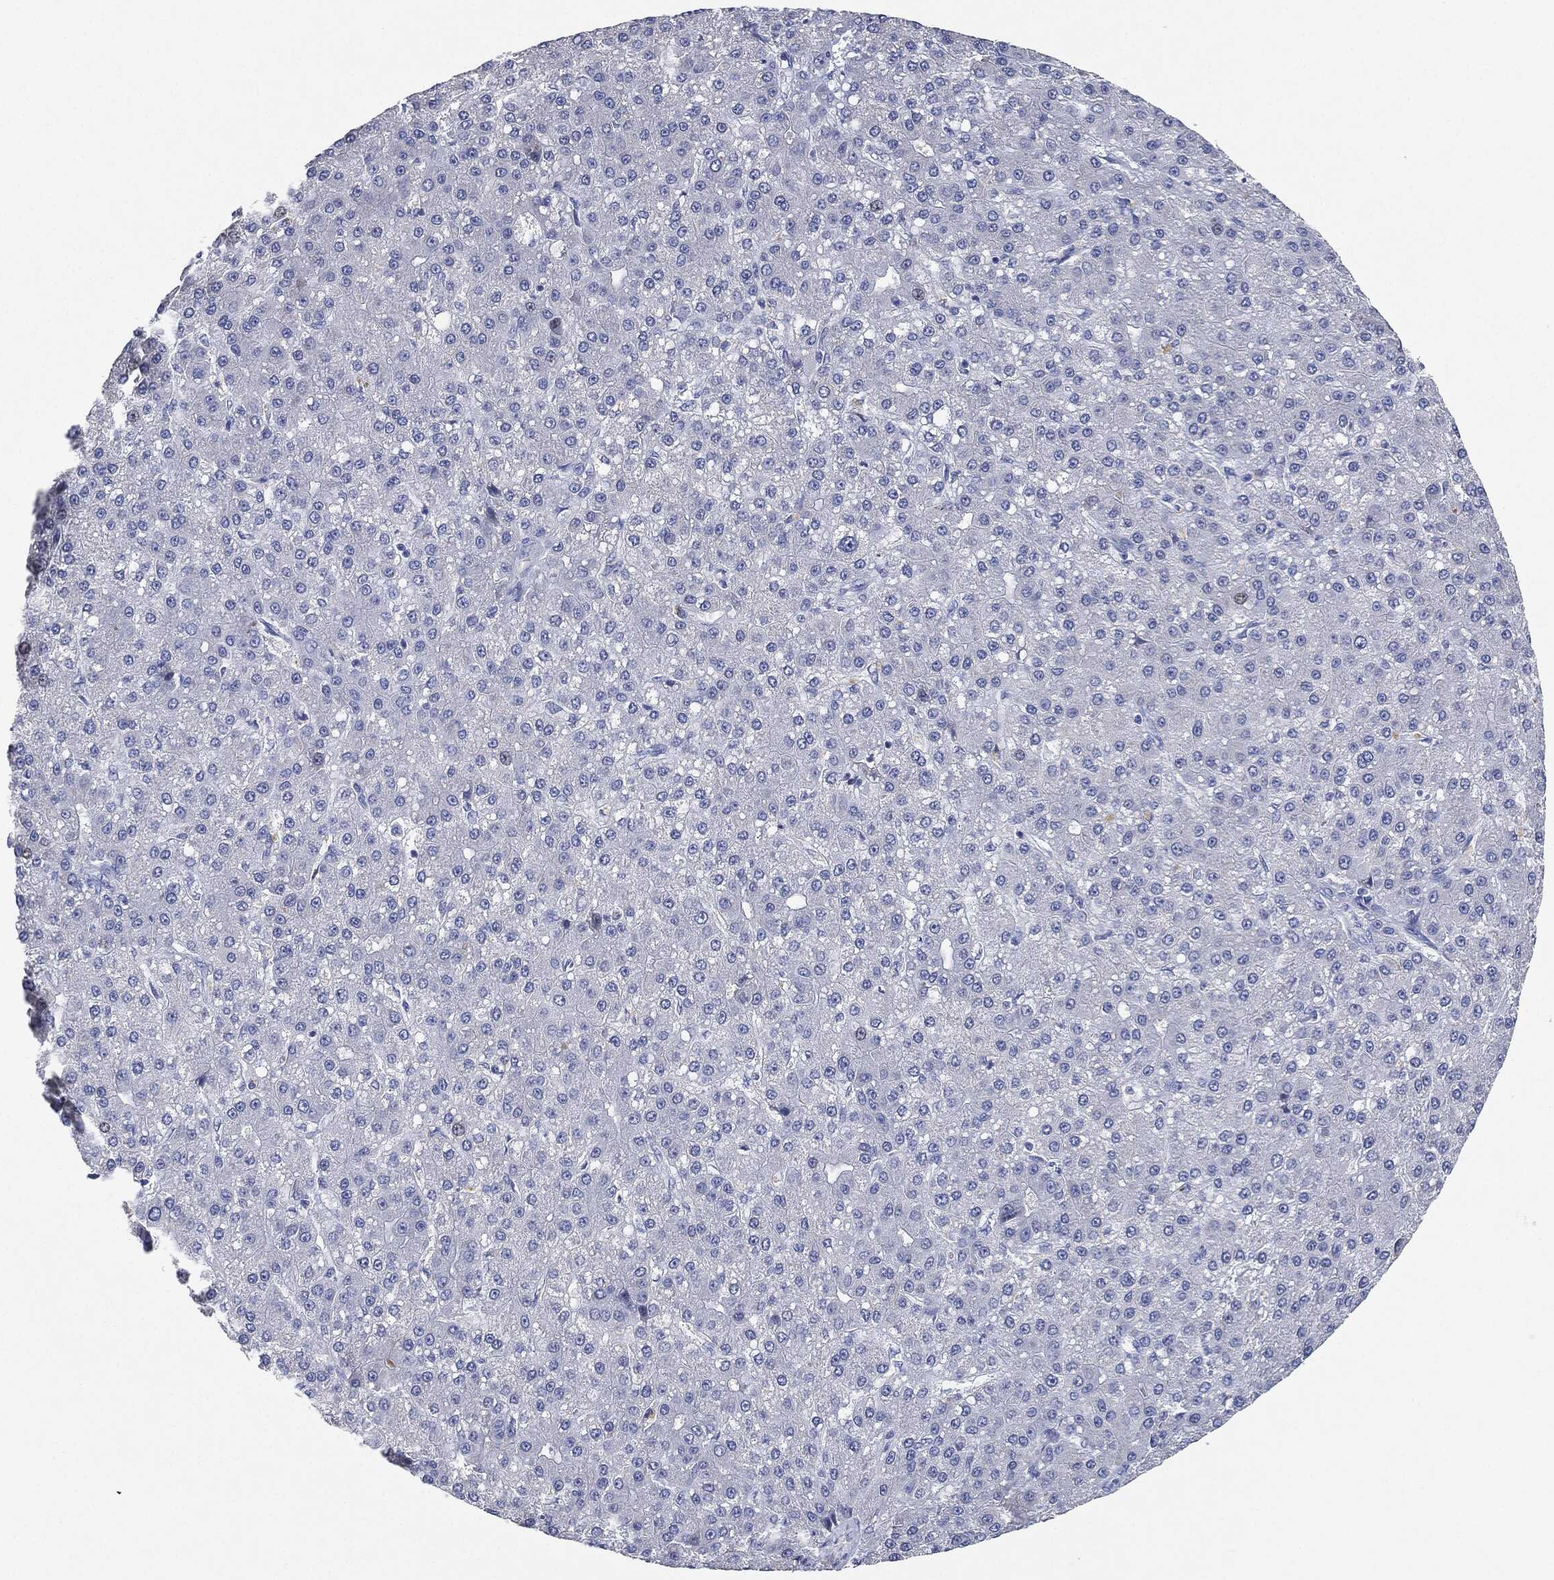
{"staining": {"intensity": "negative", "quantity": "none", "location": "none"}, "tissue": "liver cancer", "cell_type": "Tumor cells", "image_type": "cancer", "snomed": [{"axis": "morphology", "description": "Carcinoma, Hepatocellular, NOS"}, {"axis": "topography", "description": "Liver"}], "caption": "Hepatocellular carcinoma (liver) stained for a protein using immunohistochemistry (IHC) reveals no expression tumor cells.", "gene": "NTRK1", "patient": {"sex": "male", "age": 67}}